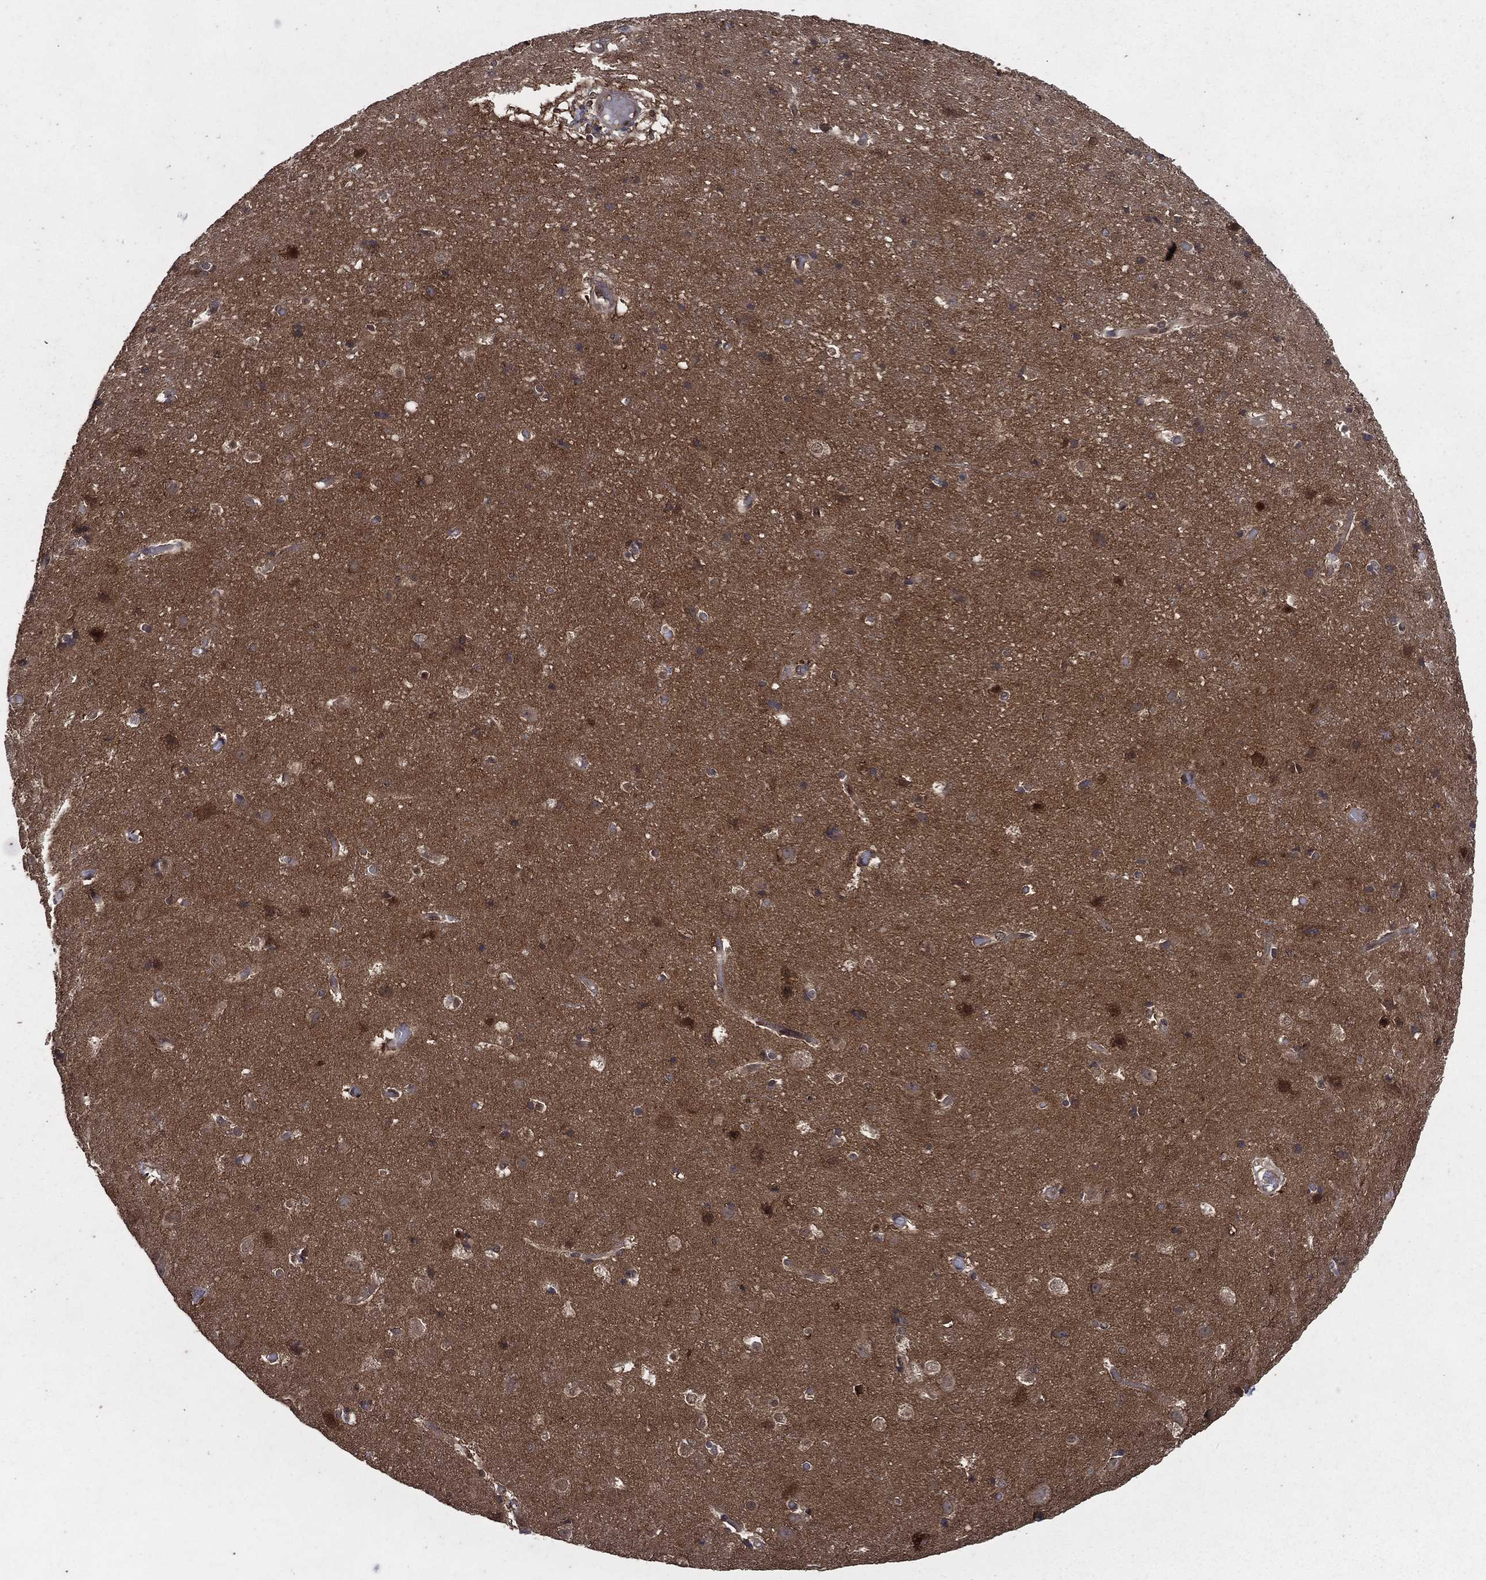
{"staining": {"intensity": "negative", "quantity": "none", "location": "none"}, "tissue": "cerebral cortex", "cell_type": "Endothelial cells", "image_type": "normal", "snomed": [{"axis": "morphology", "description": "Normal tissue, NOS"}, {"axis": "topography", "description": "Cerebral cortex"}], "caption": "There is no significant positivity in endothelial cells of cerebral cortex.", "gene": "FGD1", "patient": {"sex": "female", "age": 52}}